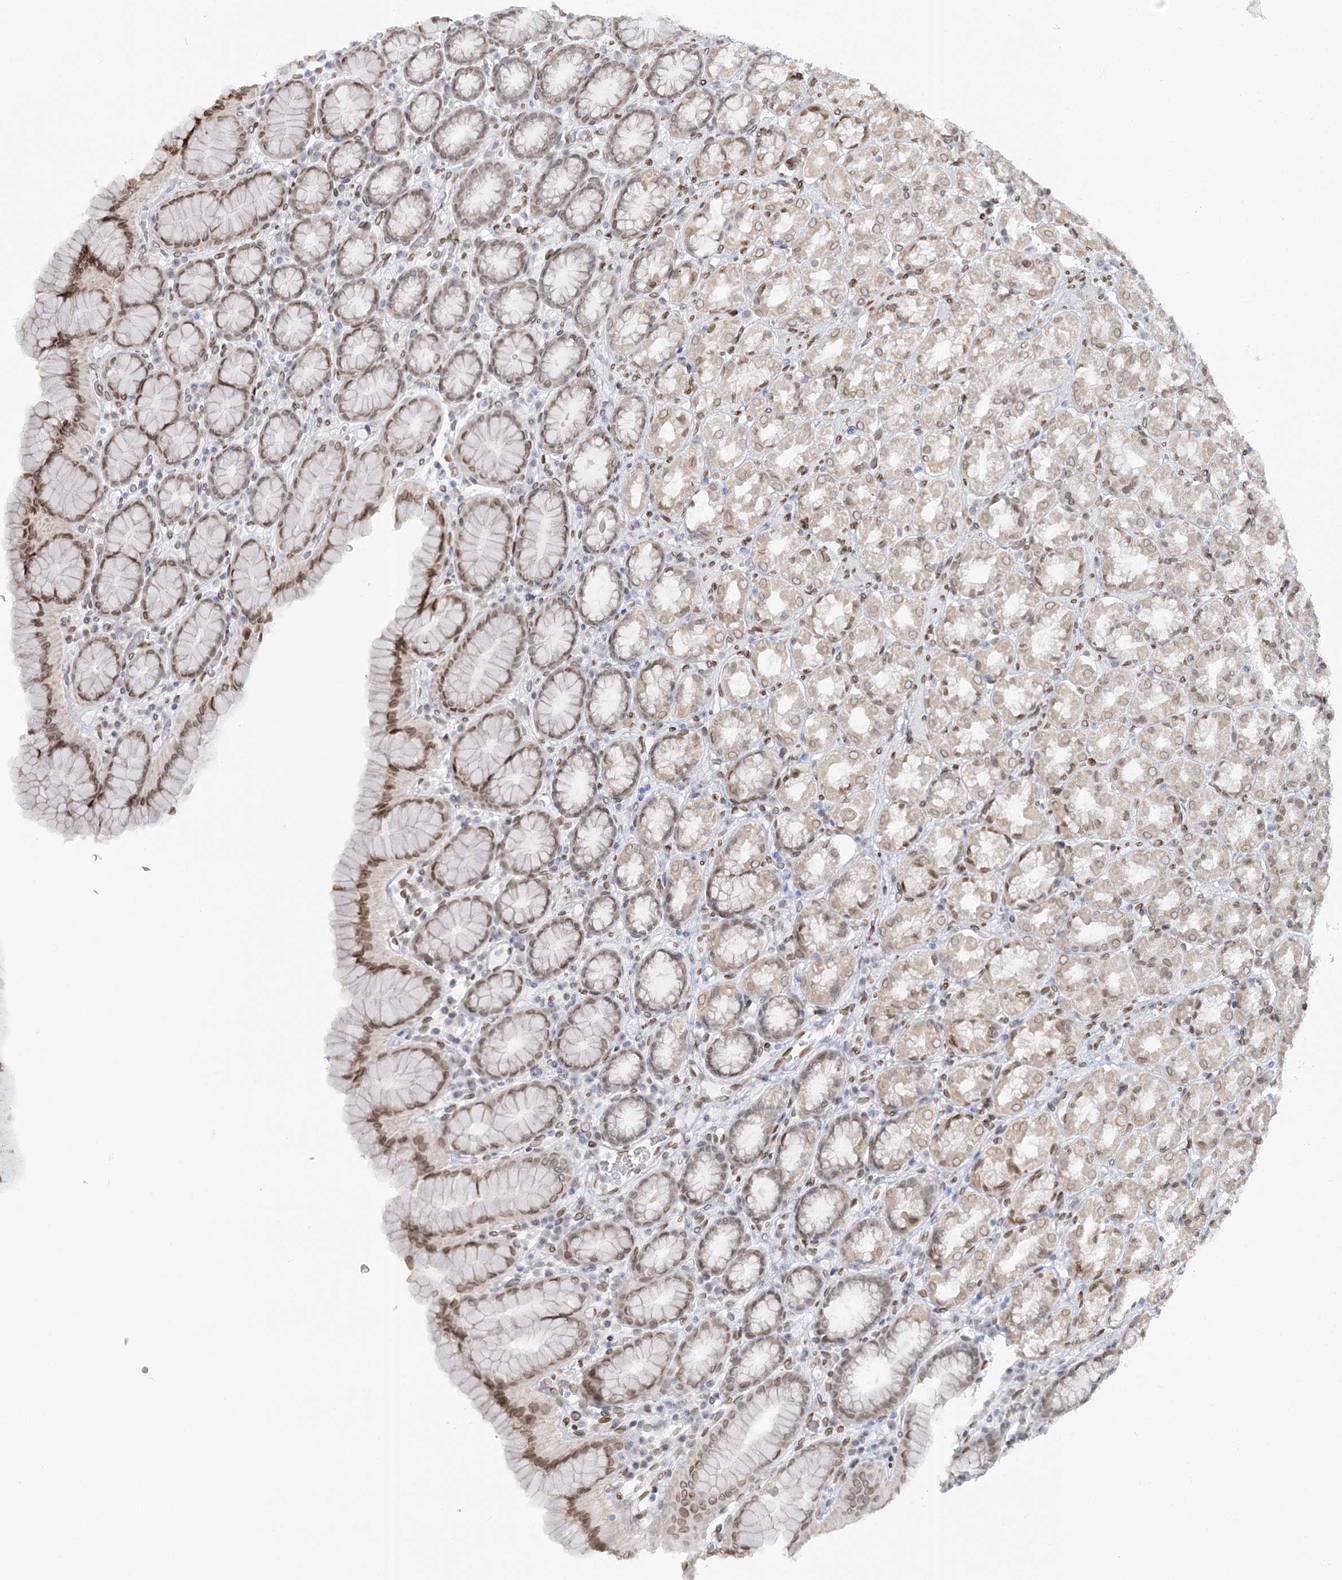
{"staining": {"intensity": "moderate", "quantity": "25%-75%", "location": "nuclear"}, "tissue": "stomach", "cell_type": "Glandular cells", "image_type": "normal", "snomed": [{"axis": "morphology", "description": "Normal tissue, NOS"}, {"axis": "topography", "description": "Stomach, upper"}], "caption": "Approximately 25%-75% of glandular cells in benign stomach demonstrate moderate nuclear protein positivity as visualized by brown immunohistochemical staining.", "gene": "VWA5A", "patient": {"sex": "male", "age": 68}}